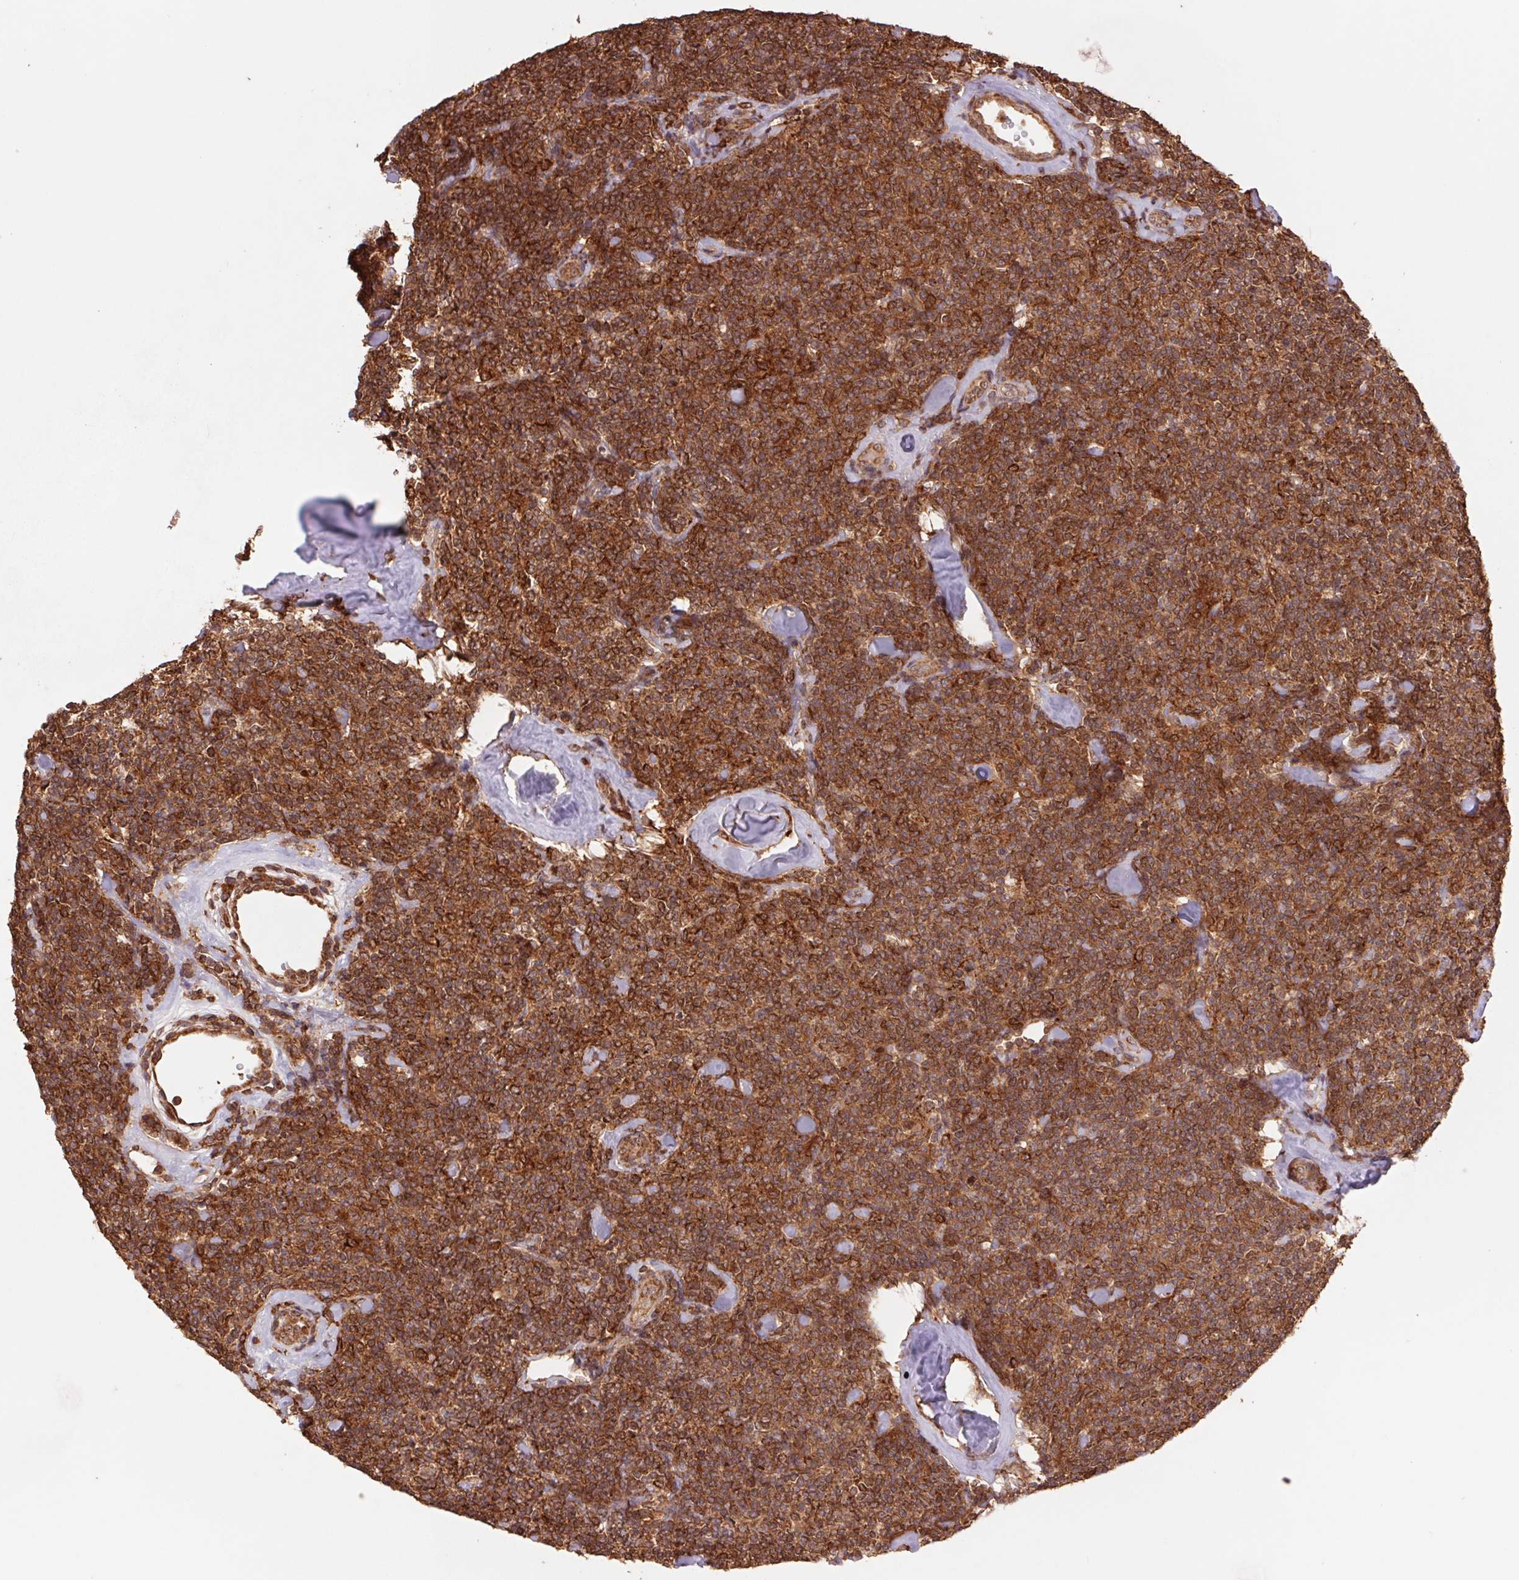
{"staining": {"intensity": "strong", "quantity": ">75%", "location": "cytoplasmic/membranous"}, "tissue": "lymphoma", "cell_type": "Tumor cells", "image_type": "cancer", "snomed": [{"axis": "morphology", "description": "Malignant lymphoma, non-Hodgkin's type, Low grade"}, {"axis": "topography", "description": "Lymph node"}], "caption": "Lymphoma was stained to show a protein in brown. There is high levels of strong cytoplasmic/membranous positivity in about >75% of tumor cells.", "gene": "URM1", "patient": {"sex": "female", "age": 56}}